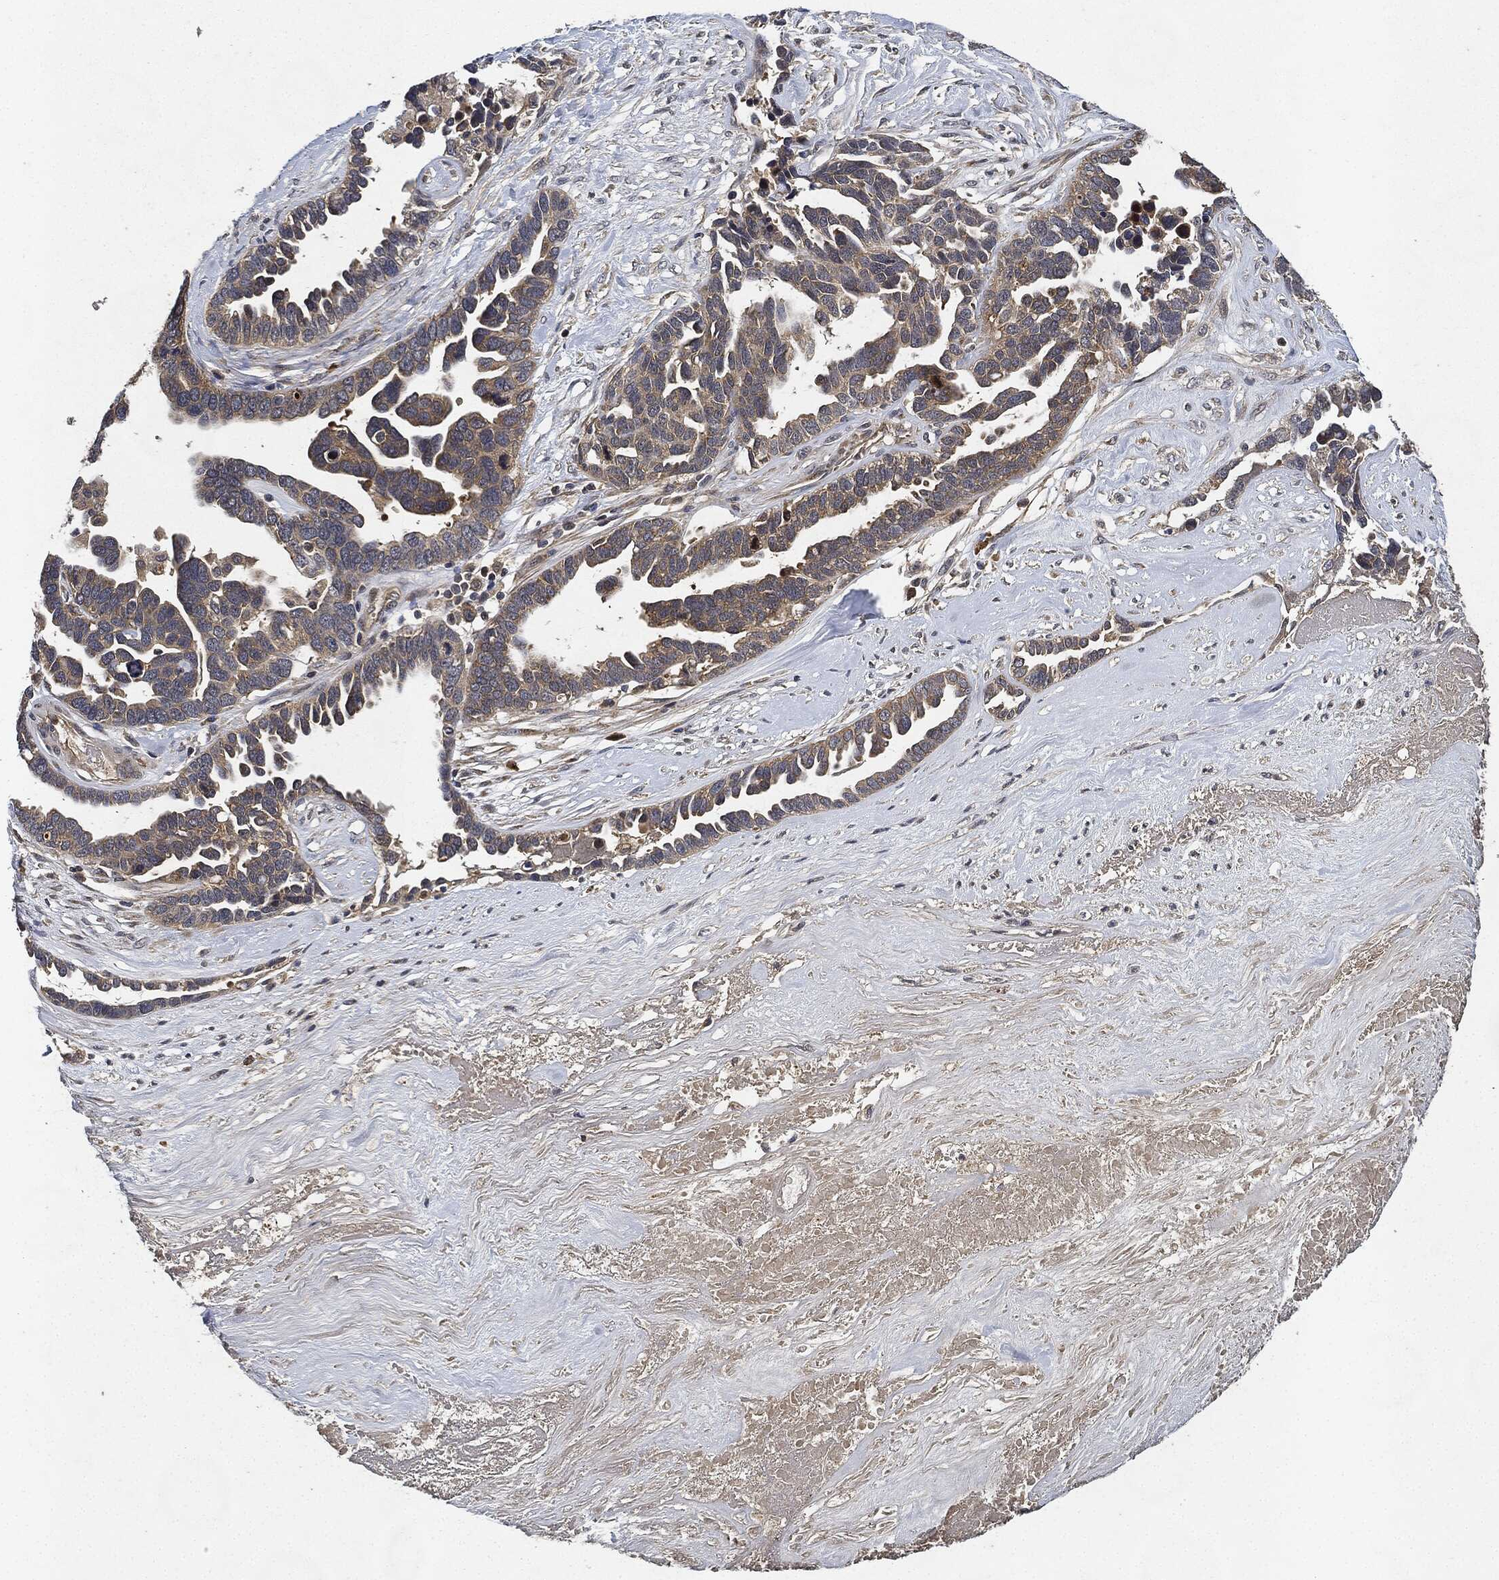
{"staining": {"intensity": "weak", "quantity": ">75%", "location": "cytoplasmic/membranous"}, "tissue": "ovarian cancer", "cell_type": "Tumor cells", "image_type": "cancer", "snomed": [{"axis": "morphology", "description": "Cystadenocarcinoma, serous, NOS"}, {"axis": "topography", "description": "Ovary"}], "caption": "Tumor cells reveal low levels of weak cytoplasmic/membranous positivity in approximately >75% of cells in human ovarian cancer (serous cystadenocarcinoma). The protein of interest is shown in brown color, while the nuclei are stained blue.", "gene": "MLST8", "patient": {"sex": "female", "age": 54}}